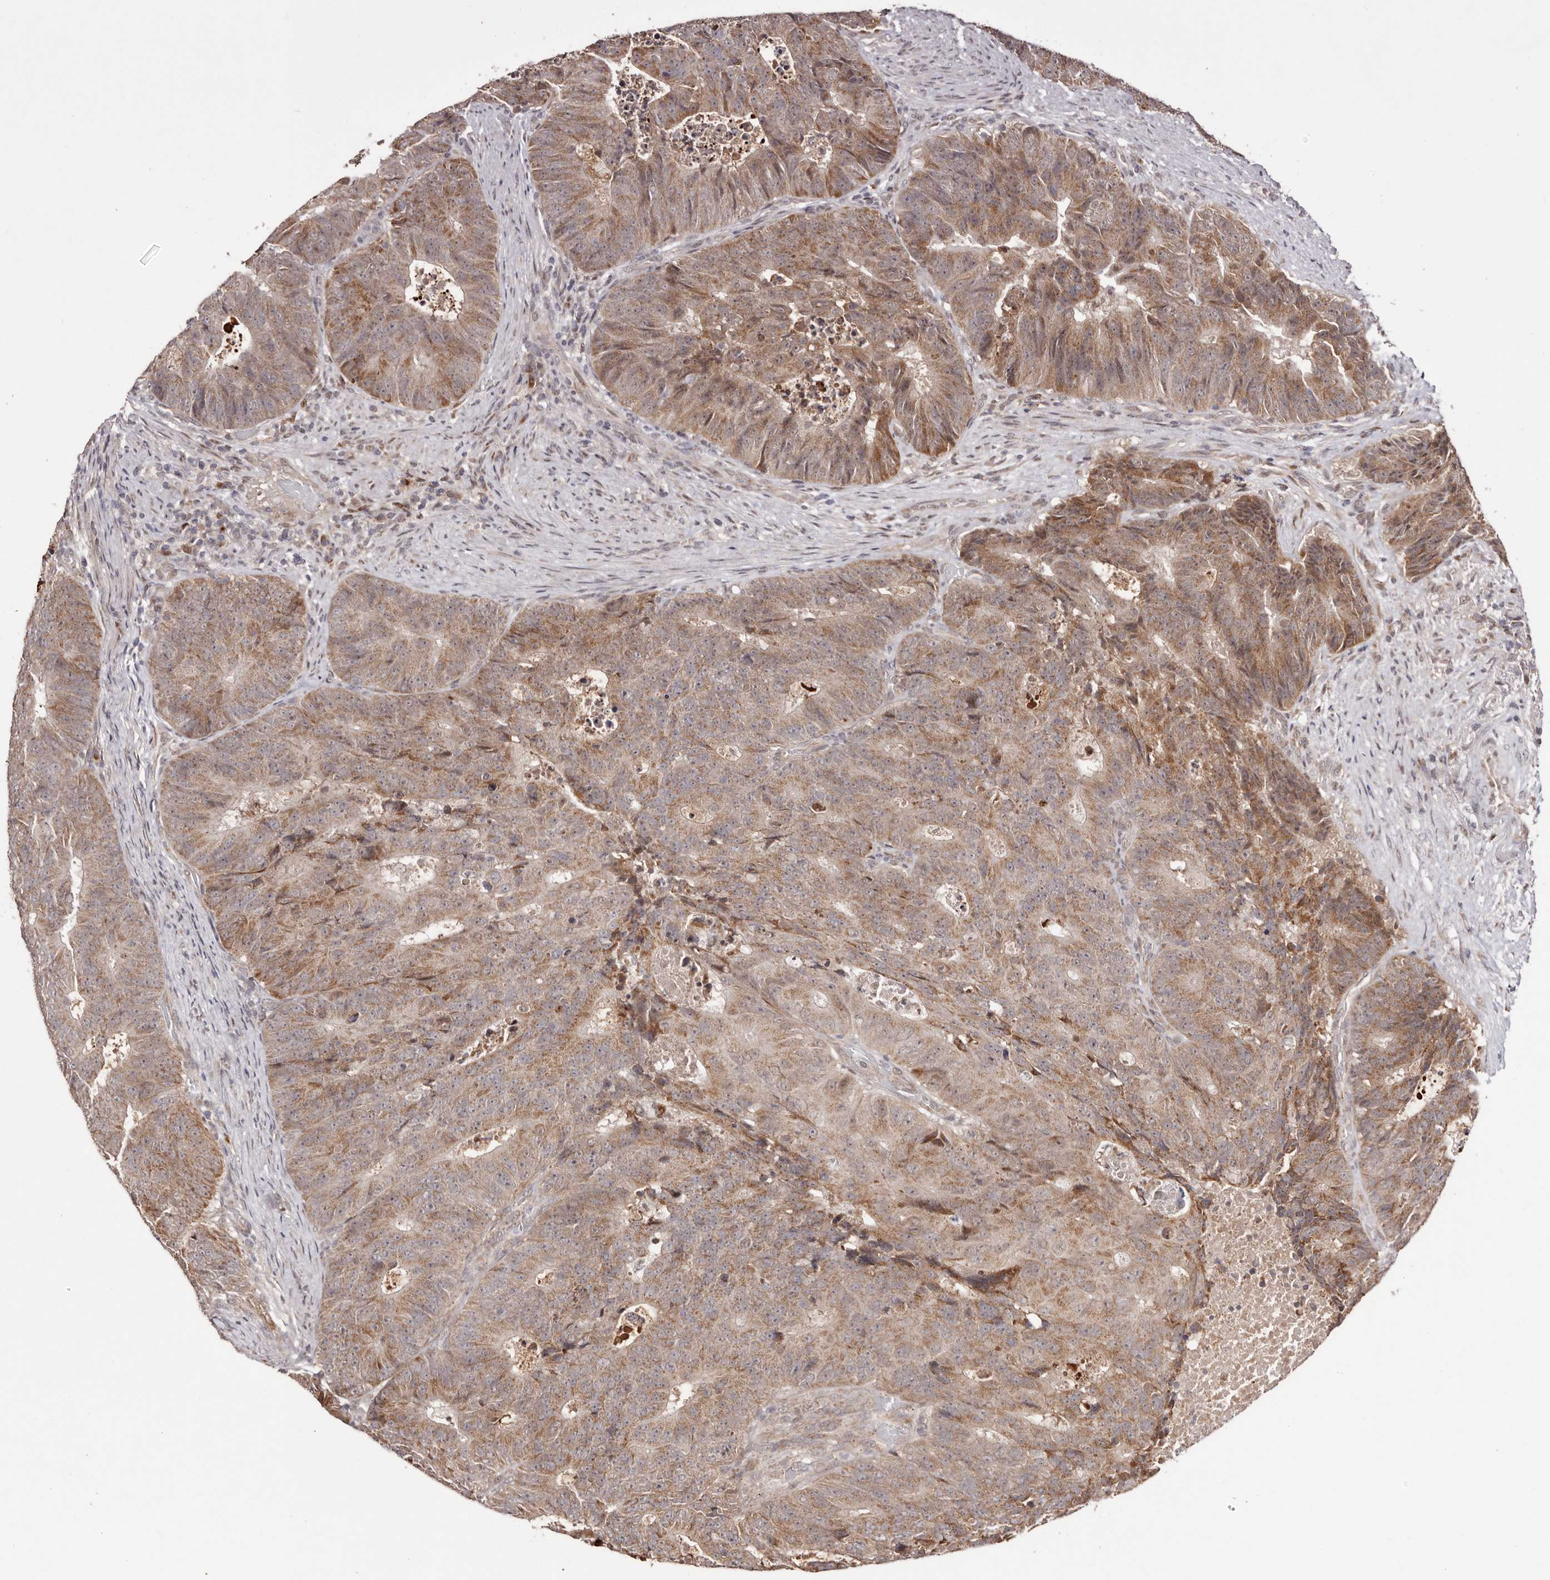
{"staining": {"intensity": "moderate", "quantity": ">75%", "location": "cytoplasmic/membranous"}, "tissue": "colorectal cancer", "cell_type": "Tumor cells", "image_type": "cancer", "snomed": [{"axis": "morphology", "description": "Adenocarcinoma, NOS"}, {"axis": "topography", "description": "Colon"}], "caption": "DAB (3,3'-diaminobenzidine) immunohistochemical staining of adenocarcinoma (colorectal) displays moderate cytoplasmic/membranous protein positivity in approximately >75% of tumor cells.", "gene": "EGR3", "patient": {"sex": "male", "age": 87}}